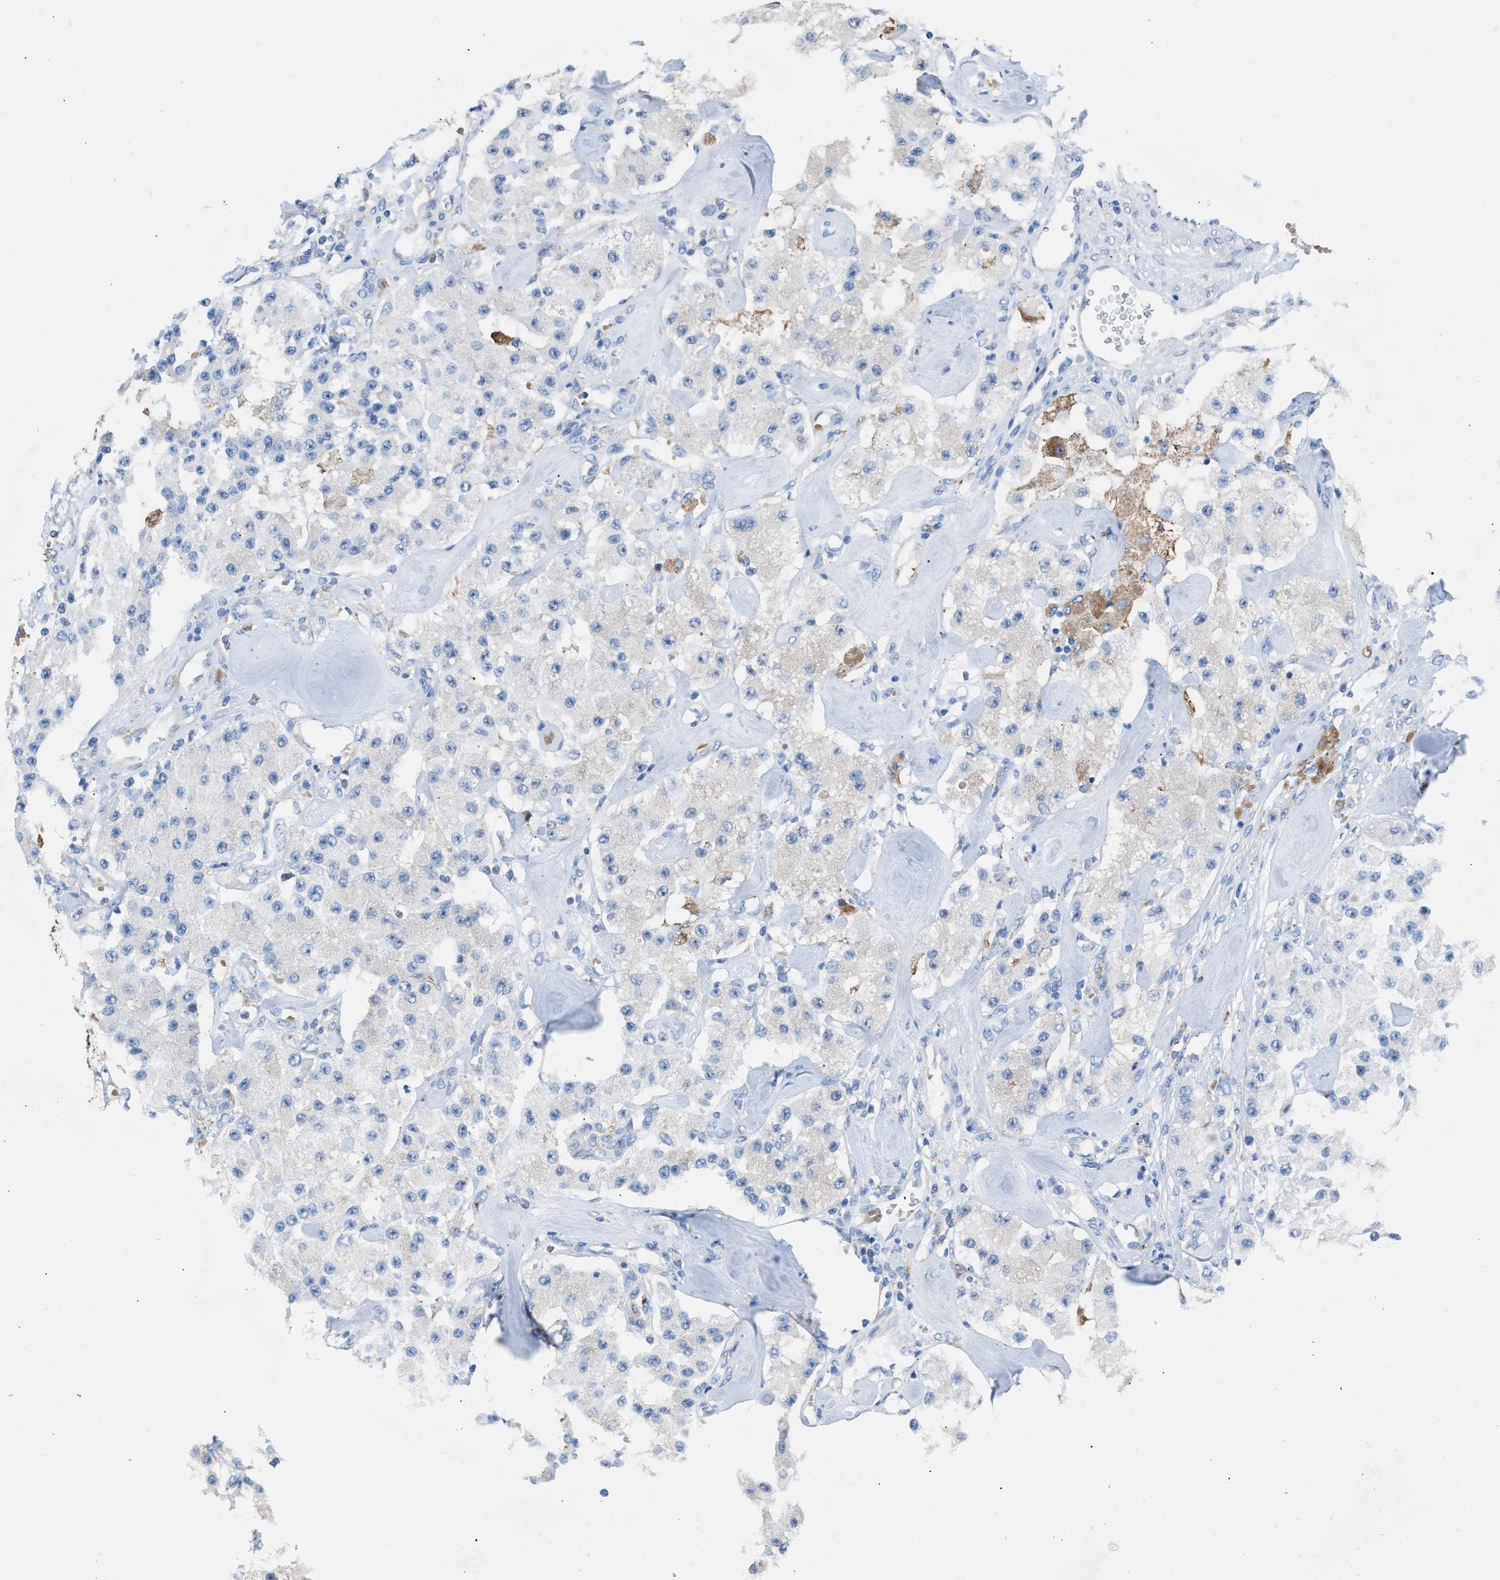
{"staining": {"intensity": "negative", "quantity": "none", "location": "none"}, "tissue": "carcinoid", "cell_type": "Tumor cells", "image_type": "cancer", "snomed": [{"axis": "morphology", "description": "Carcinoid, malignant, NOS"}, {"axis": "topography", "description": "Pancreas"}], "caption": "High magnification brightfield microscopy of carcinoid stained with DAB (3,3'-diaminobenzidine) (brown) and counterstained with hematoxylin (blue): tumor cells show no significant positivity. (DAB (3,3'-diaminobenzidine) immunohistochemistry (IHC), high magnification).", "gene": "CA3", "patient": {"sex": "male", "age": 41}}